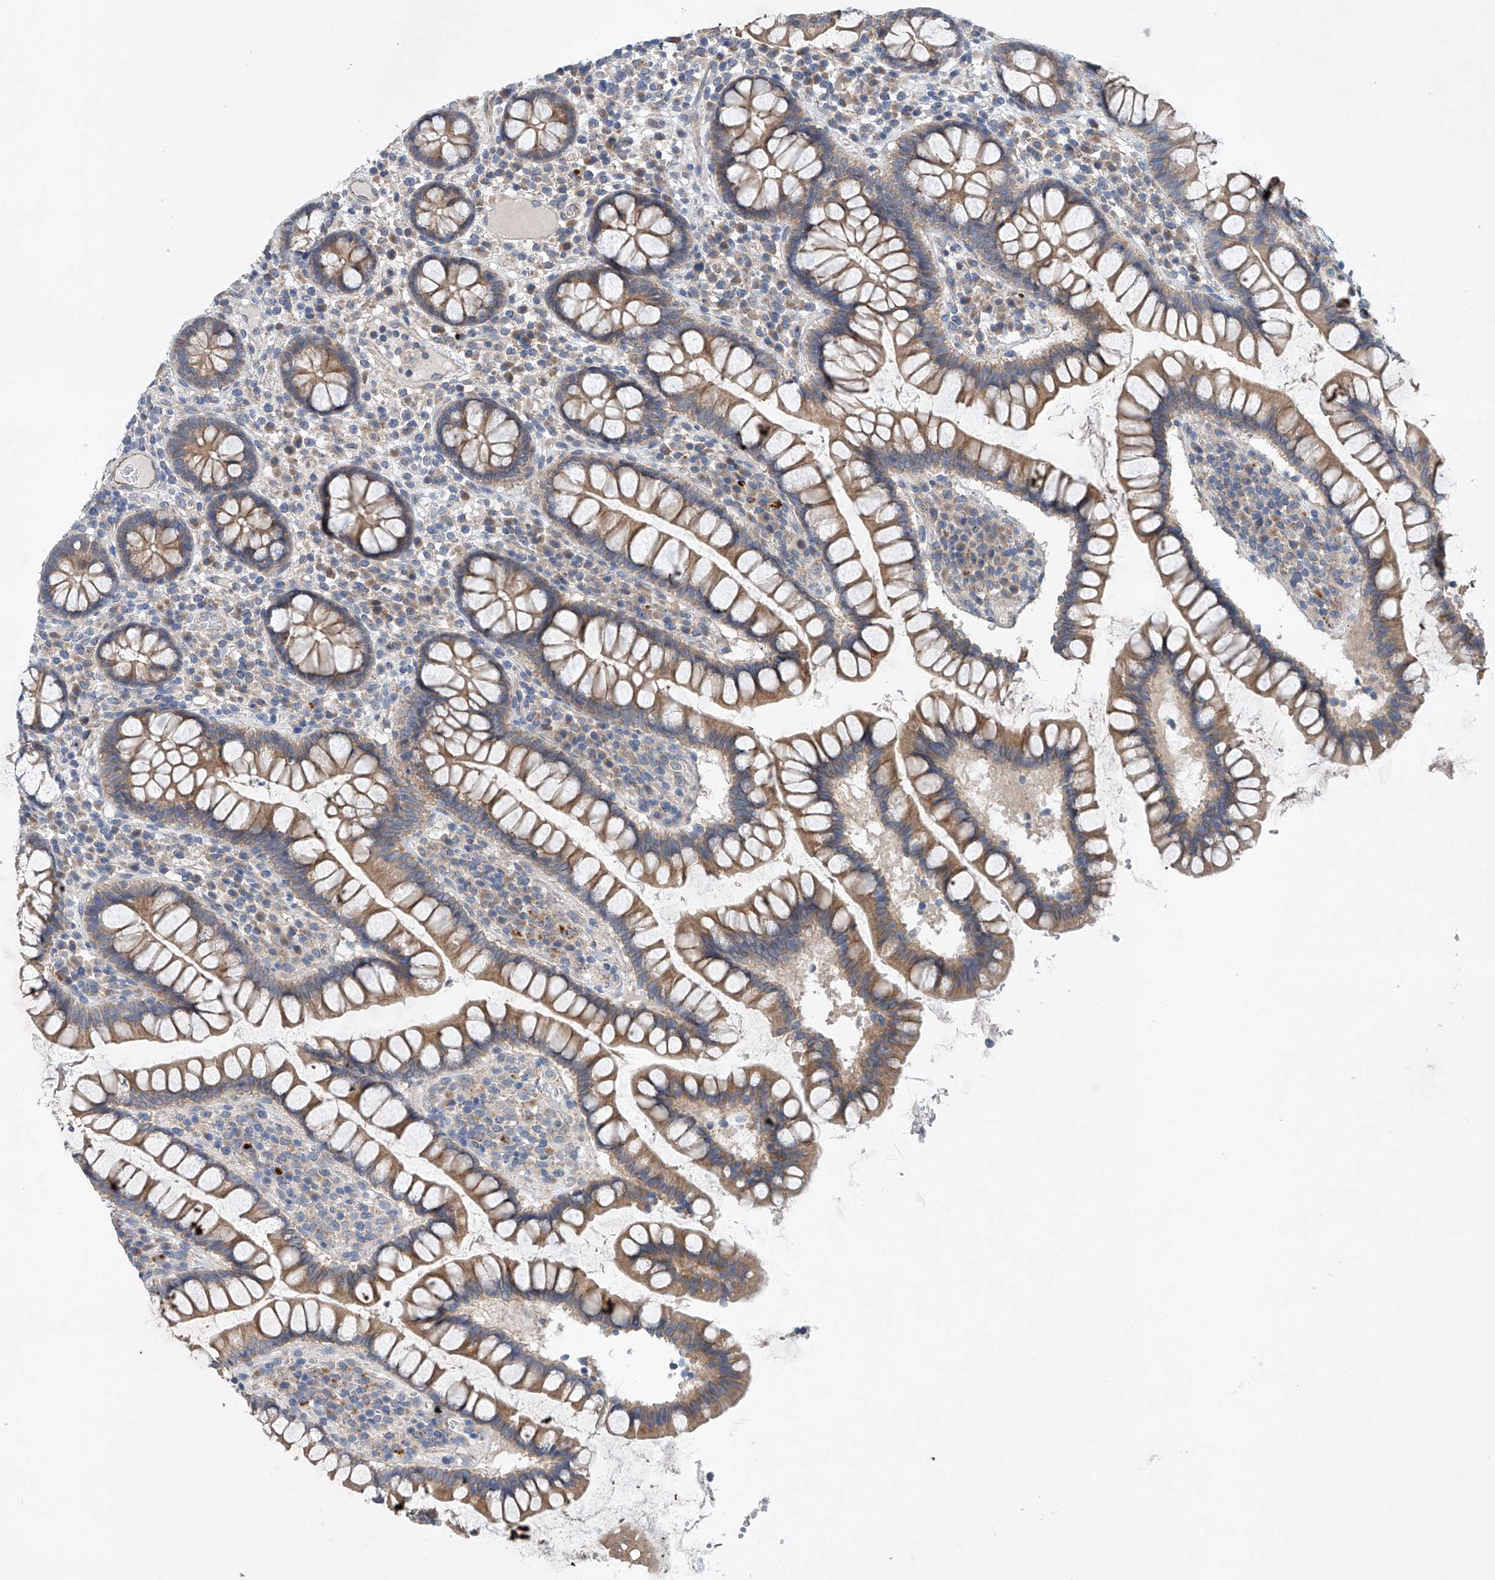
{"staining": {"intensity": "negative", "quantity": "none", "location": "none"}, "tissue": "colon", "cell_type": "Endothelial cells", "image_type": "normal", "snomed": [{"axis": "morphology", "description": "Normal tissue, NOS"}, {"axis": "topography", "description": "Colon"}], "caption": "Immunohistochemistry of unremarkable colon reveals no staining in endothelial cells. The staining was performed using DAB (3,3'-diaminobenzidine) to visualize the protein expression in brown, while the nuclei were stained in blue with hematoxylin (Magnification: 20x).", "gene": "CEP85L", "patient": {"sex": "female", "age": 79}}